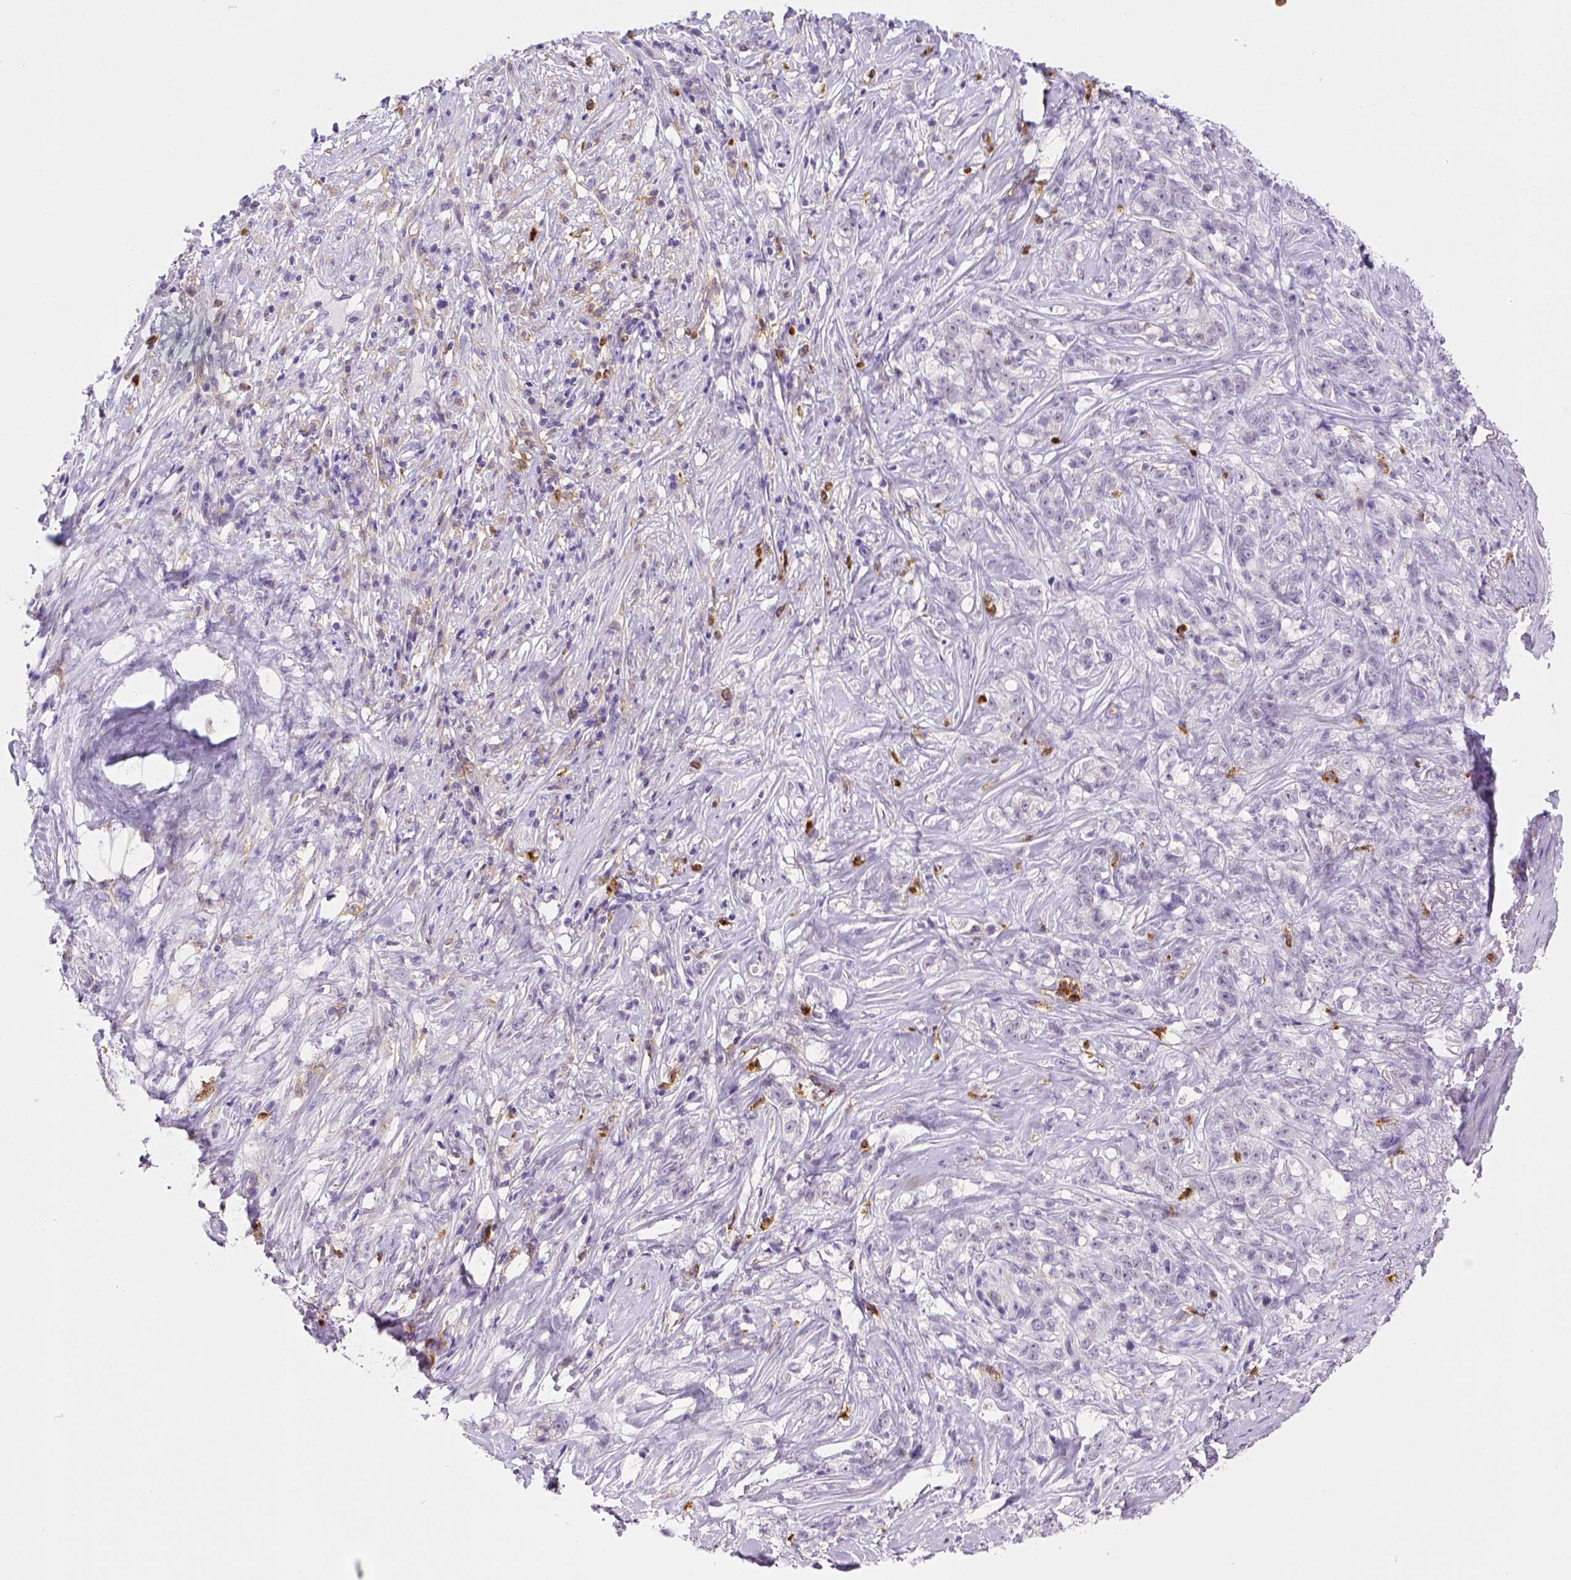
{"staining": {"intensity": "negative", "quantity": "none", "location": "none"}, "tissue": "stomach cancer", "cell_type": "Tumor cells", "image_type": "cancer", "snomed": [{"axis": "morphology", "description": "Adenocarcinoma, NOS"}, {"axis": "topography", "description": "Stomach, lower"}], "caption": "Immunohistochemistry (IHC) of stomach adenocarcinoma demonstrates no positivity in tumor cells.", "gene": "ITGAM", "patient": {"sex": "male", "age": 88}}